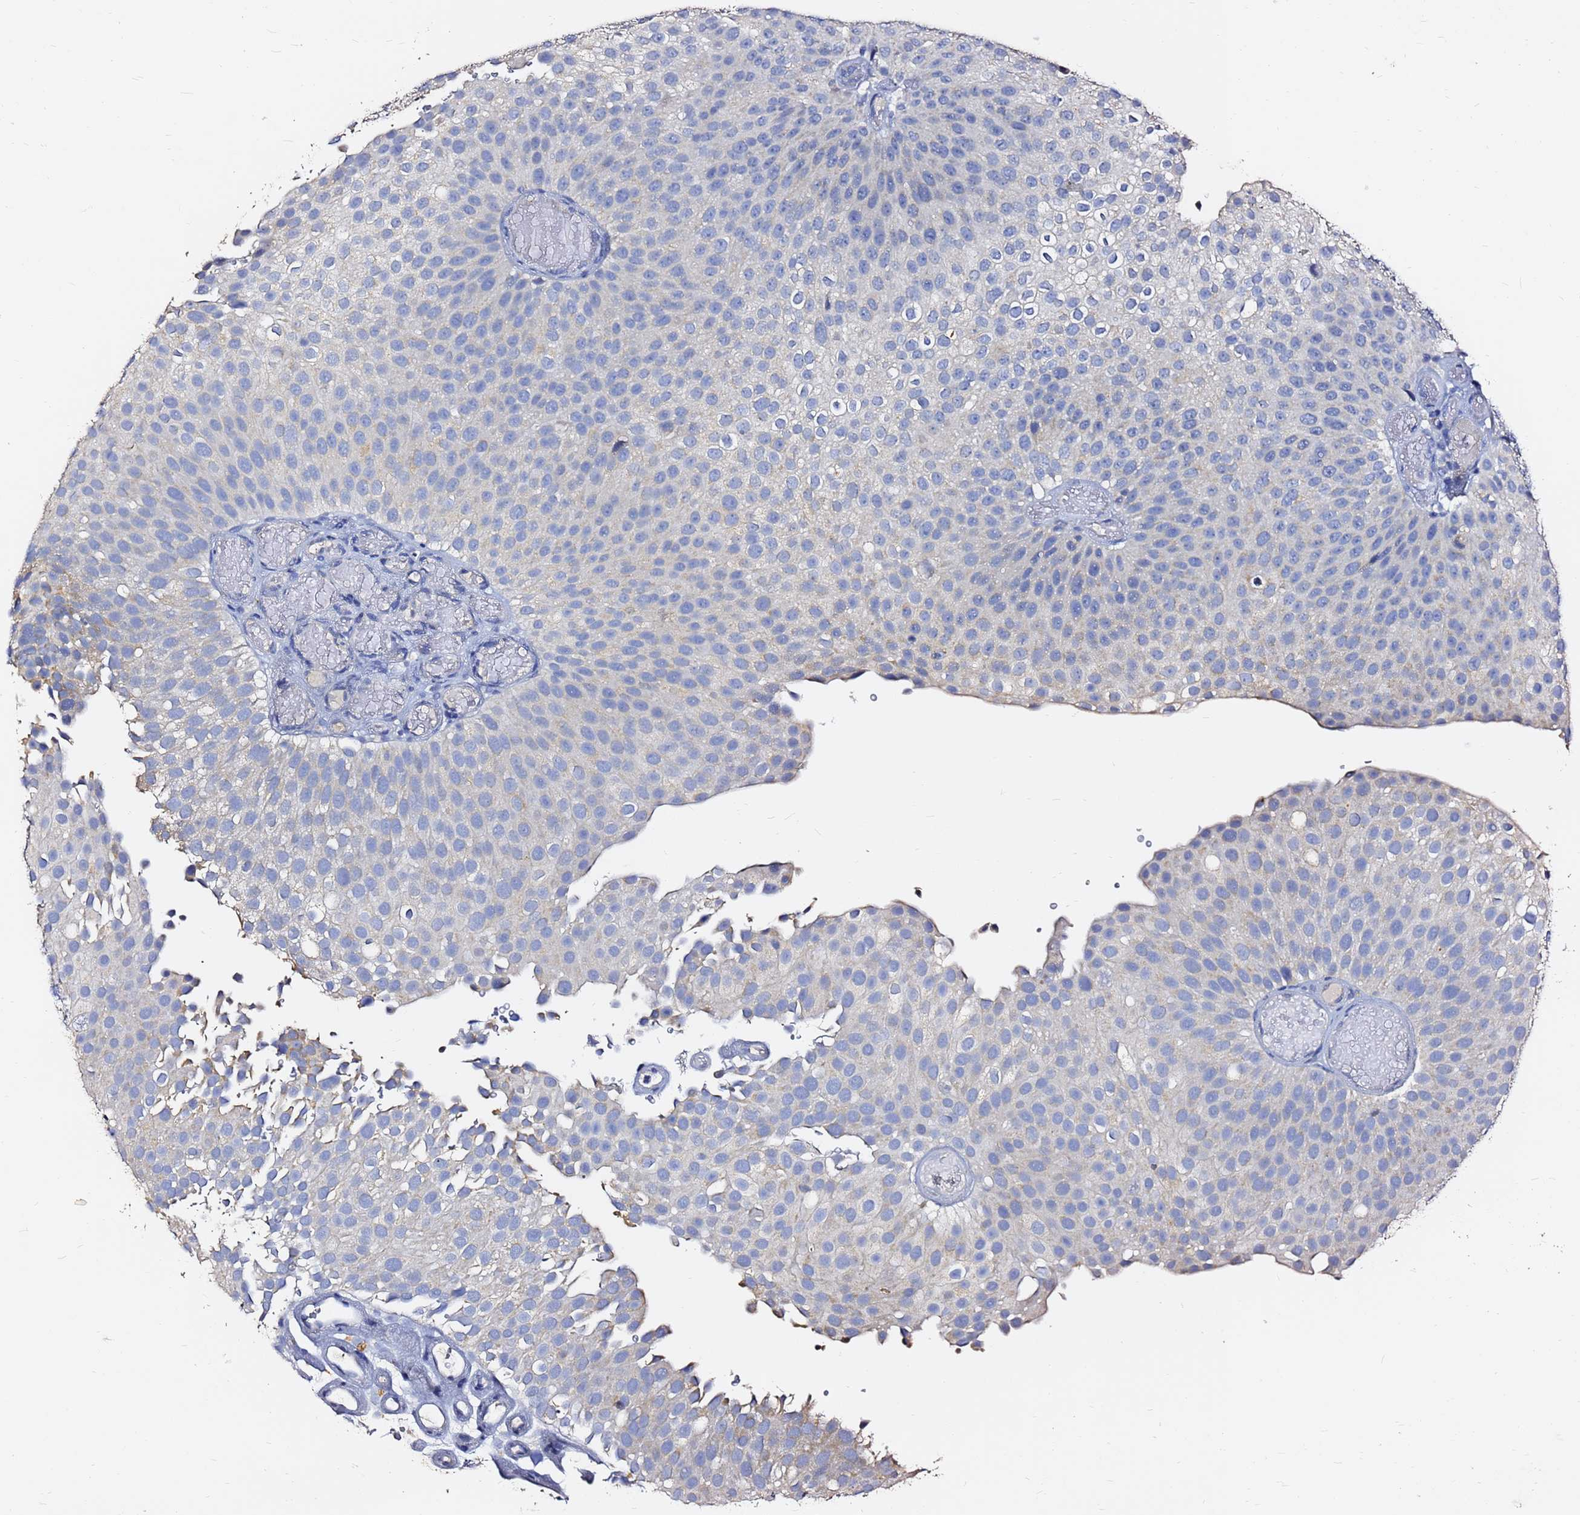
{"staining": {"intensity": "negative", "quantity": "none", "location": "none"}, "tissue": "urothelial cancer", "cell_type": "Tumor cells", "image_type": "cancer", "snomed": [{"axis": "morphology", "description": "Urothelial carcinoma, Low grade"}, {"axis": "topography", "description": "Urinary bladder"}], "caption": "IHC of low-grade urothelial carcinoma exhibits no staining in tumor cells.", "gene": "FAM183A", "patient": {"sex": "male", "age": 78}}